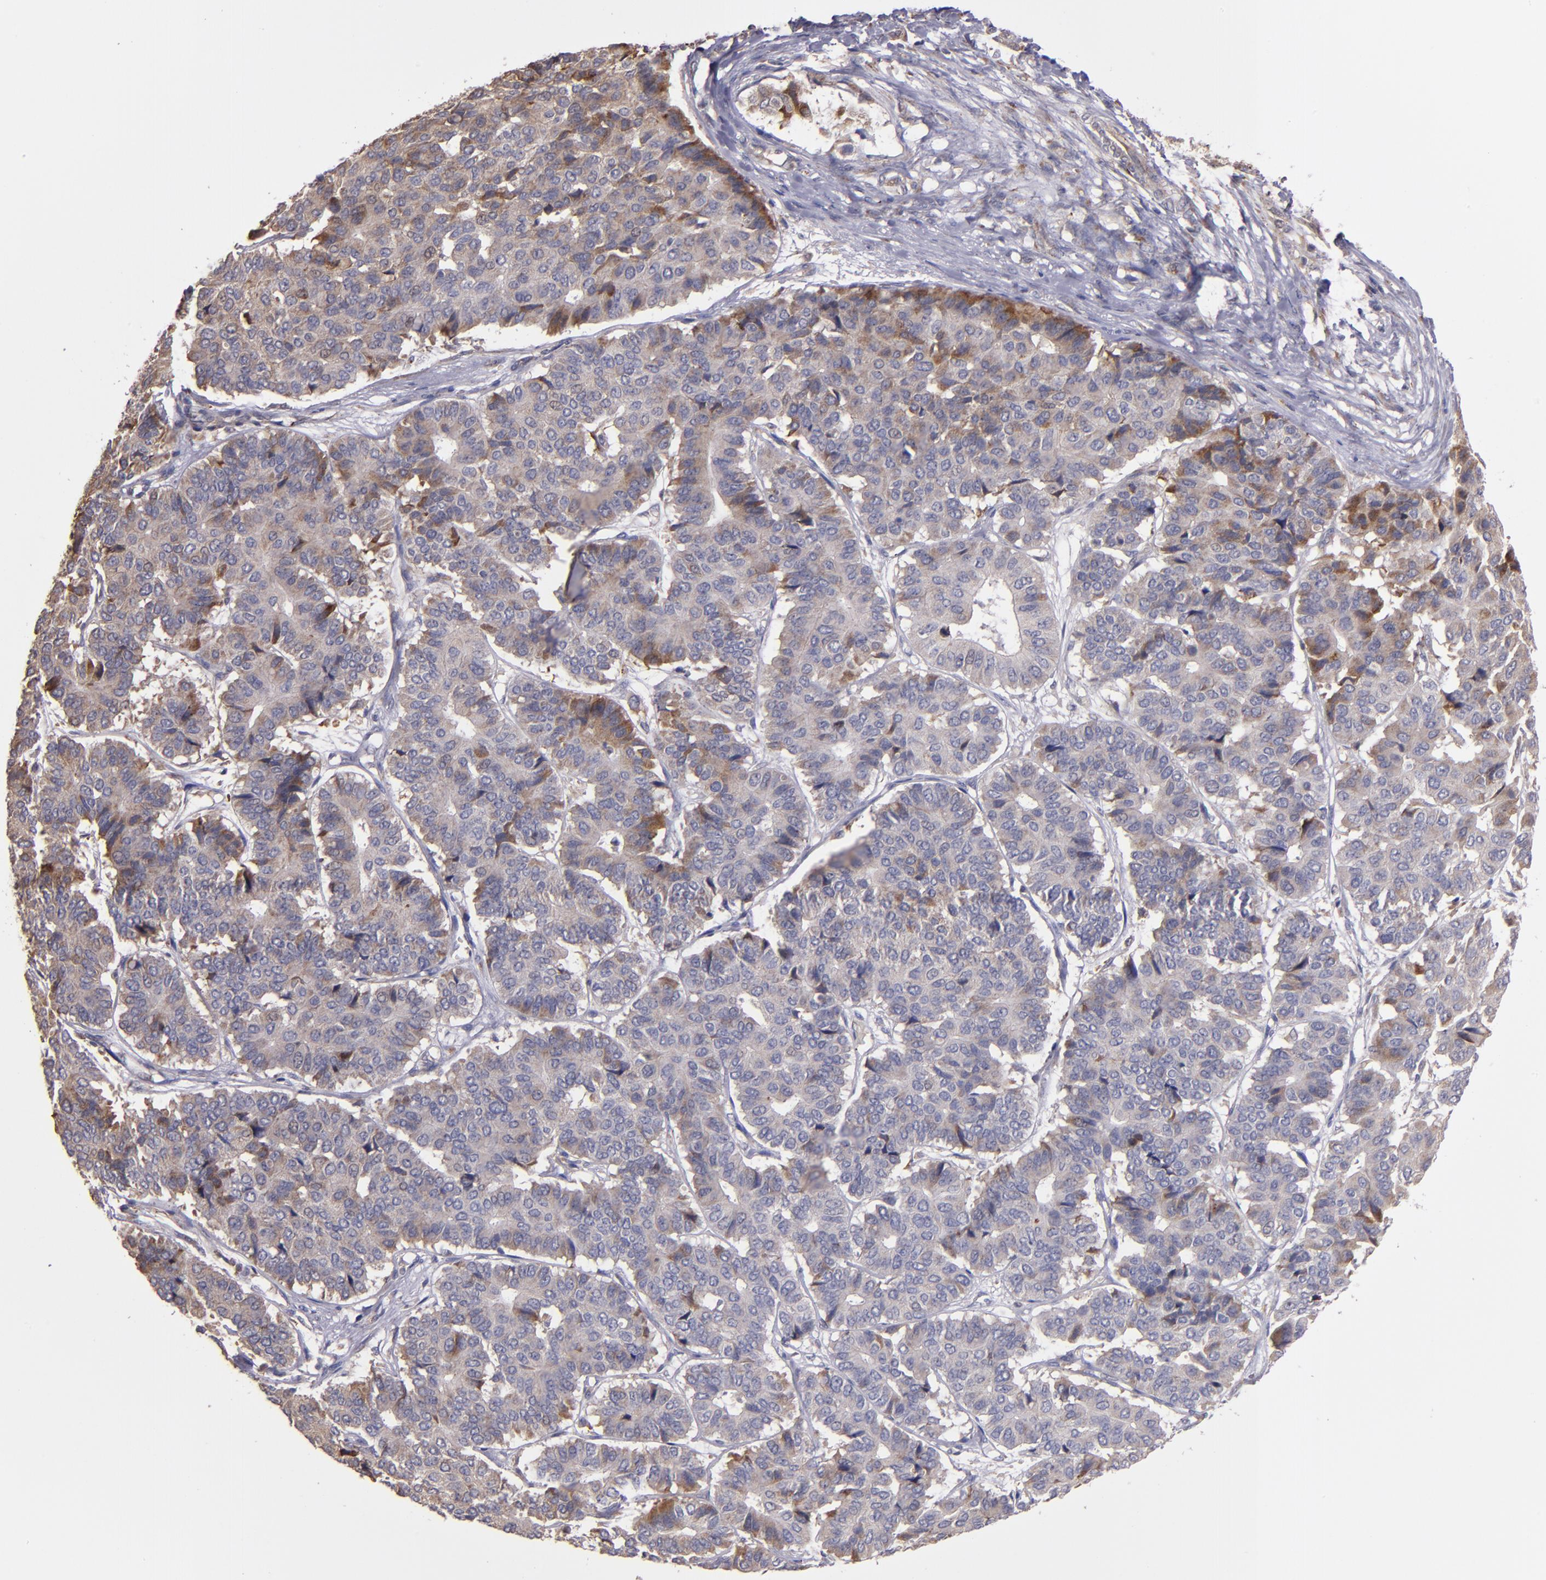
{"staining": {"intensity": "moderate", "quantity": "<25%", "location": "cytoplasmic/membranous"}, "tissue": "pancreatic cancer", "cell_type": "Tumor cells", "image_type": "cancer", "snomed": [{"axis": "morphology", "description": "Adenocarcinoma, NOS"}, {"axis": "topography", "description": "Pancreas"}], "caption": "This micrograph displays pancreatic adenocarcinoma stained with IHC to label a protein in brown. The cytoplasmic/membranous of tumor cells show moderate positivity for the protein. Nuclei are counter-stained blue.", "gene": "IFIH1", "patient": {"sex": "male", "age": 50}}